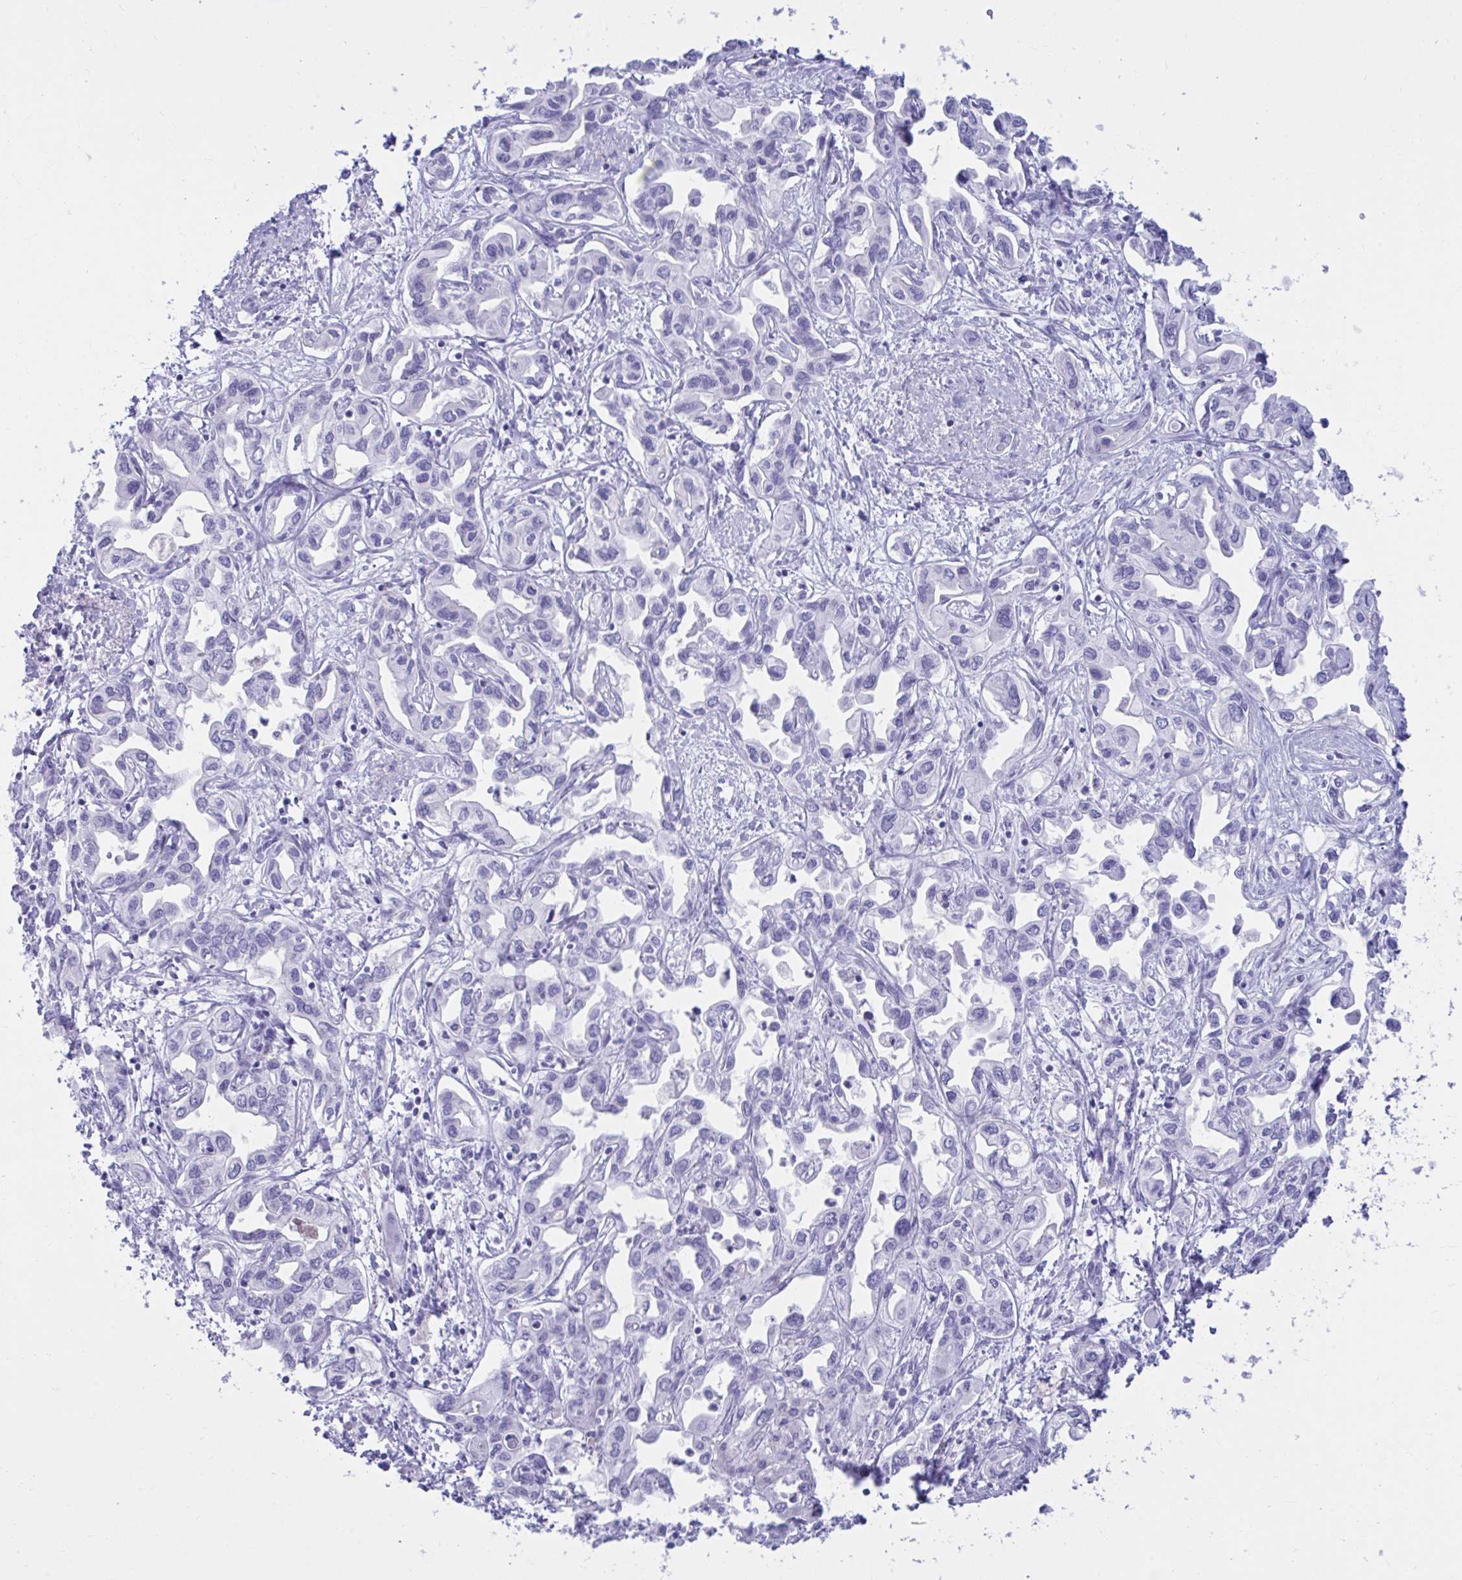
{"staining": {"intensity": "negative", "quantity": "none", "location": "none"}, "tissue": "liver cancer", "cell_type": "Tumor cells", "image_type": "cancer", "snomed": [{"axis": "morphology", "description": "Cholangiocarcinoma"}, {"axis": "topography", "description": "Liver"}], "caption": "High power microscopy image of an immunohistochemistry image of cholangiocarcinoma (liver), revealing no significant staining in tumor cells. Brightfield microscopy of IHC stained with DAB (brown) and hematoxylin (blue), captured at high magnification.", "gene": "SHISA8", "patient": {"sex": "female", "age": 64}}